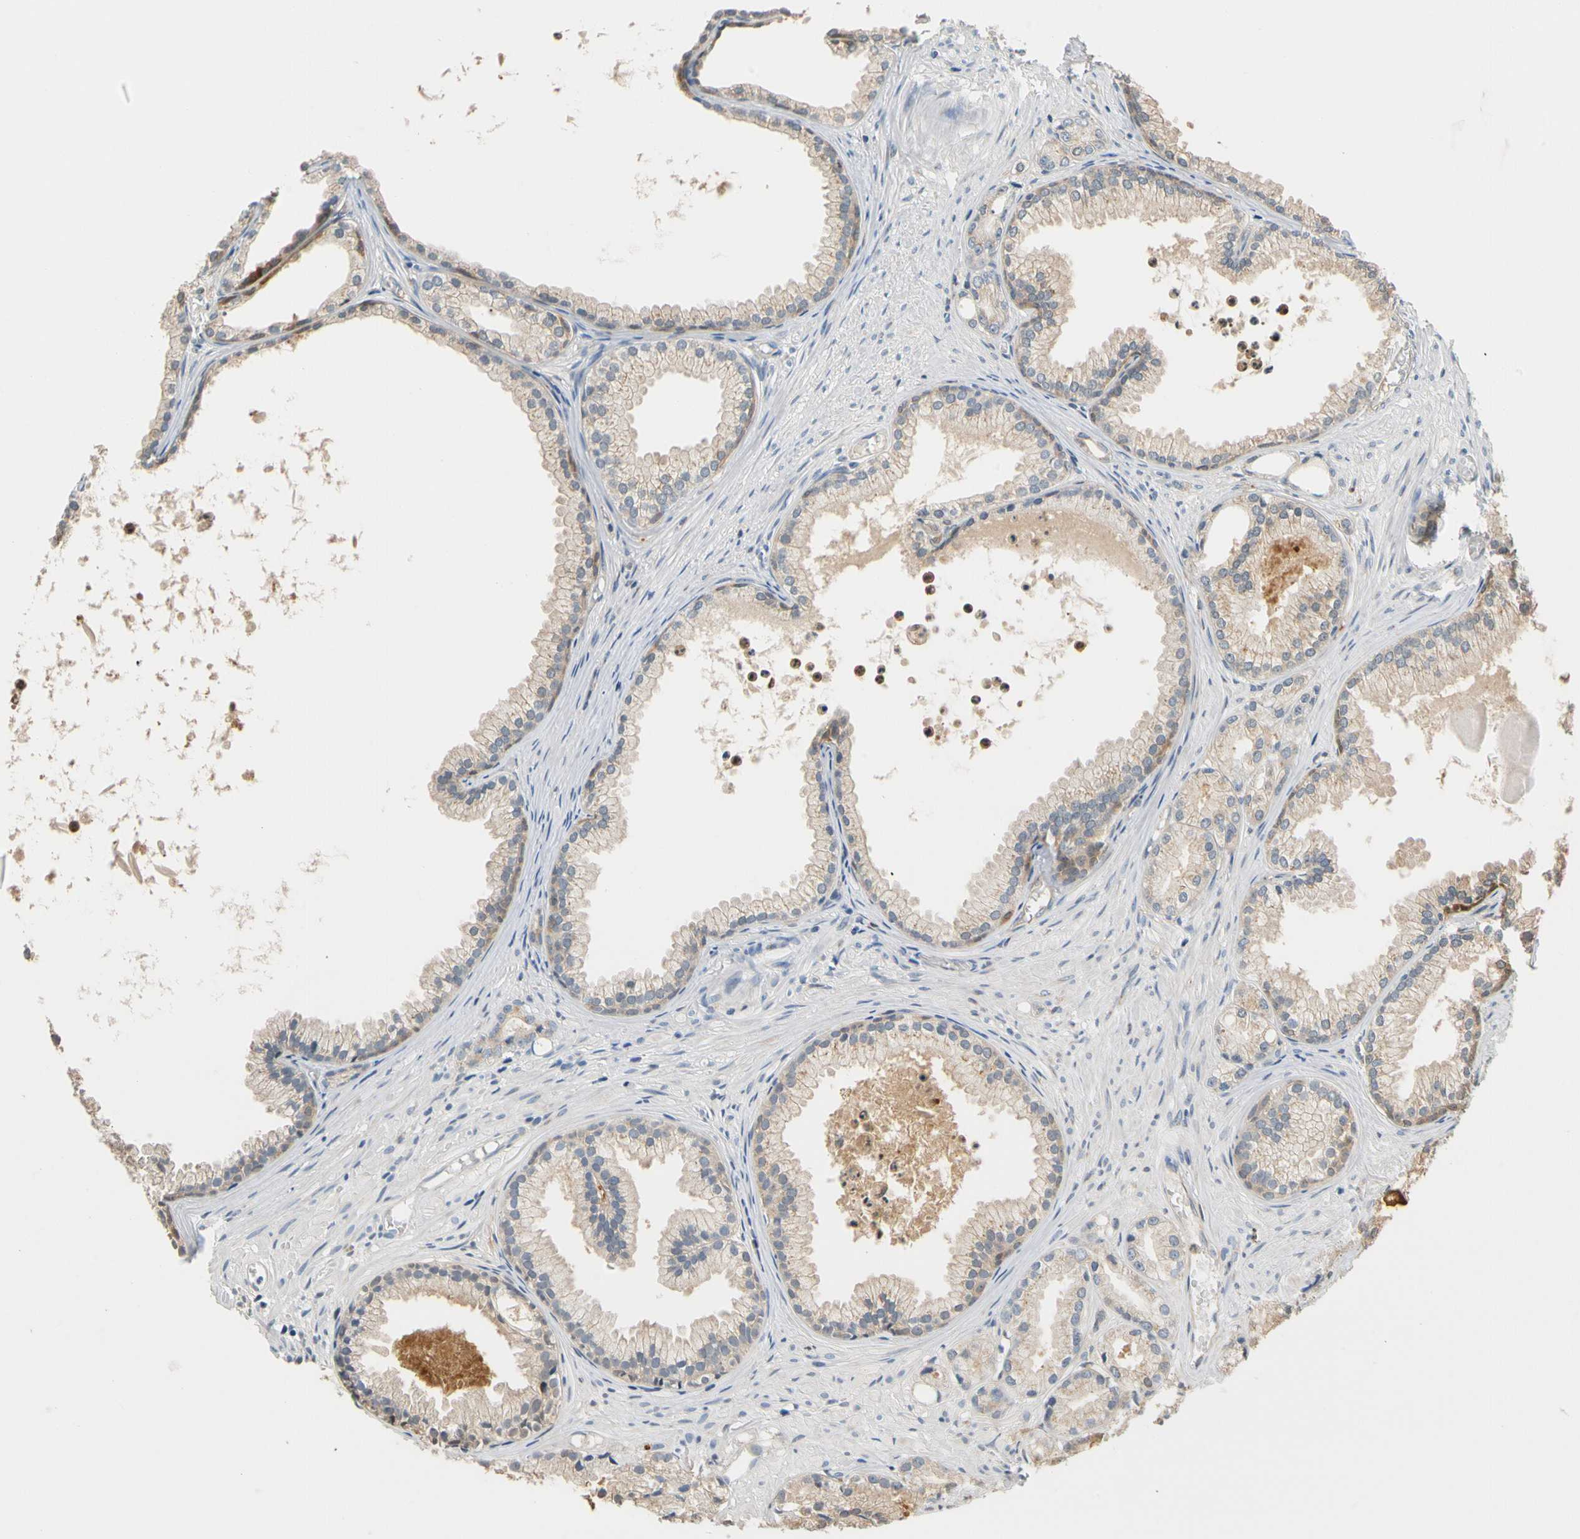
{"staining": {"intensity": "weak", "quantity": "<25%", "location": "cytoplasmic/membranous"}, "tissue": "prostate cancer", "cell_type": "Tumor cells", "image_type": "cancer", "snomed": [{"axis": "morphology", "description": "Adenocarcinoma, Low grade"}, {"axis": "topography", "description": "Prostate"}], "caption": "Prostate cancer (low-grade adenocarcinoma) was stained to show a protein in brown. There is no significant expression in tumor cells.", "gene": "GPSM2", "patient": {"sex": "male", "age": 72}}